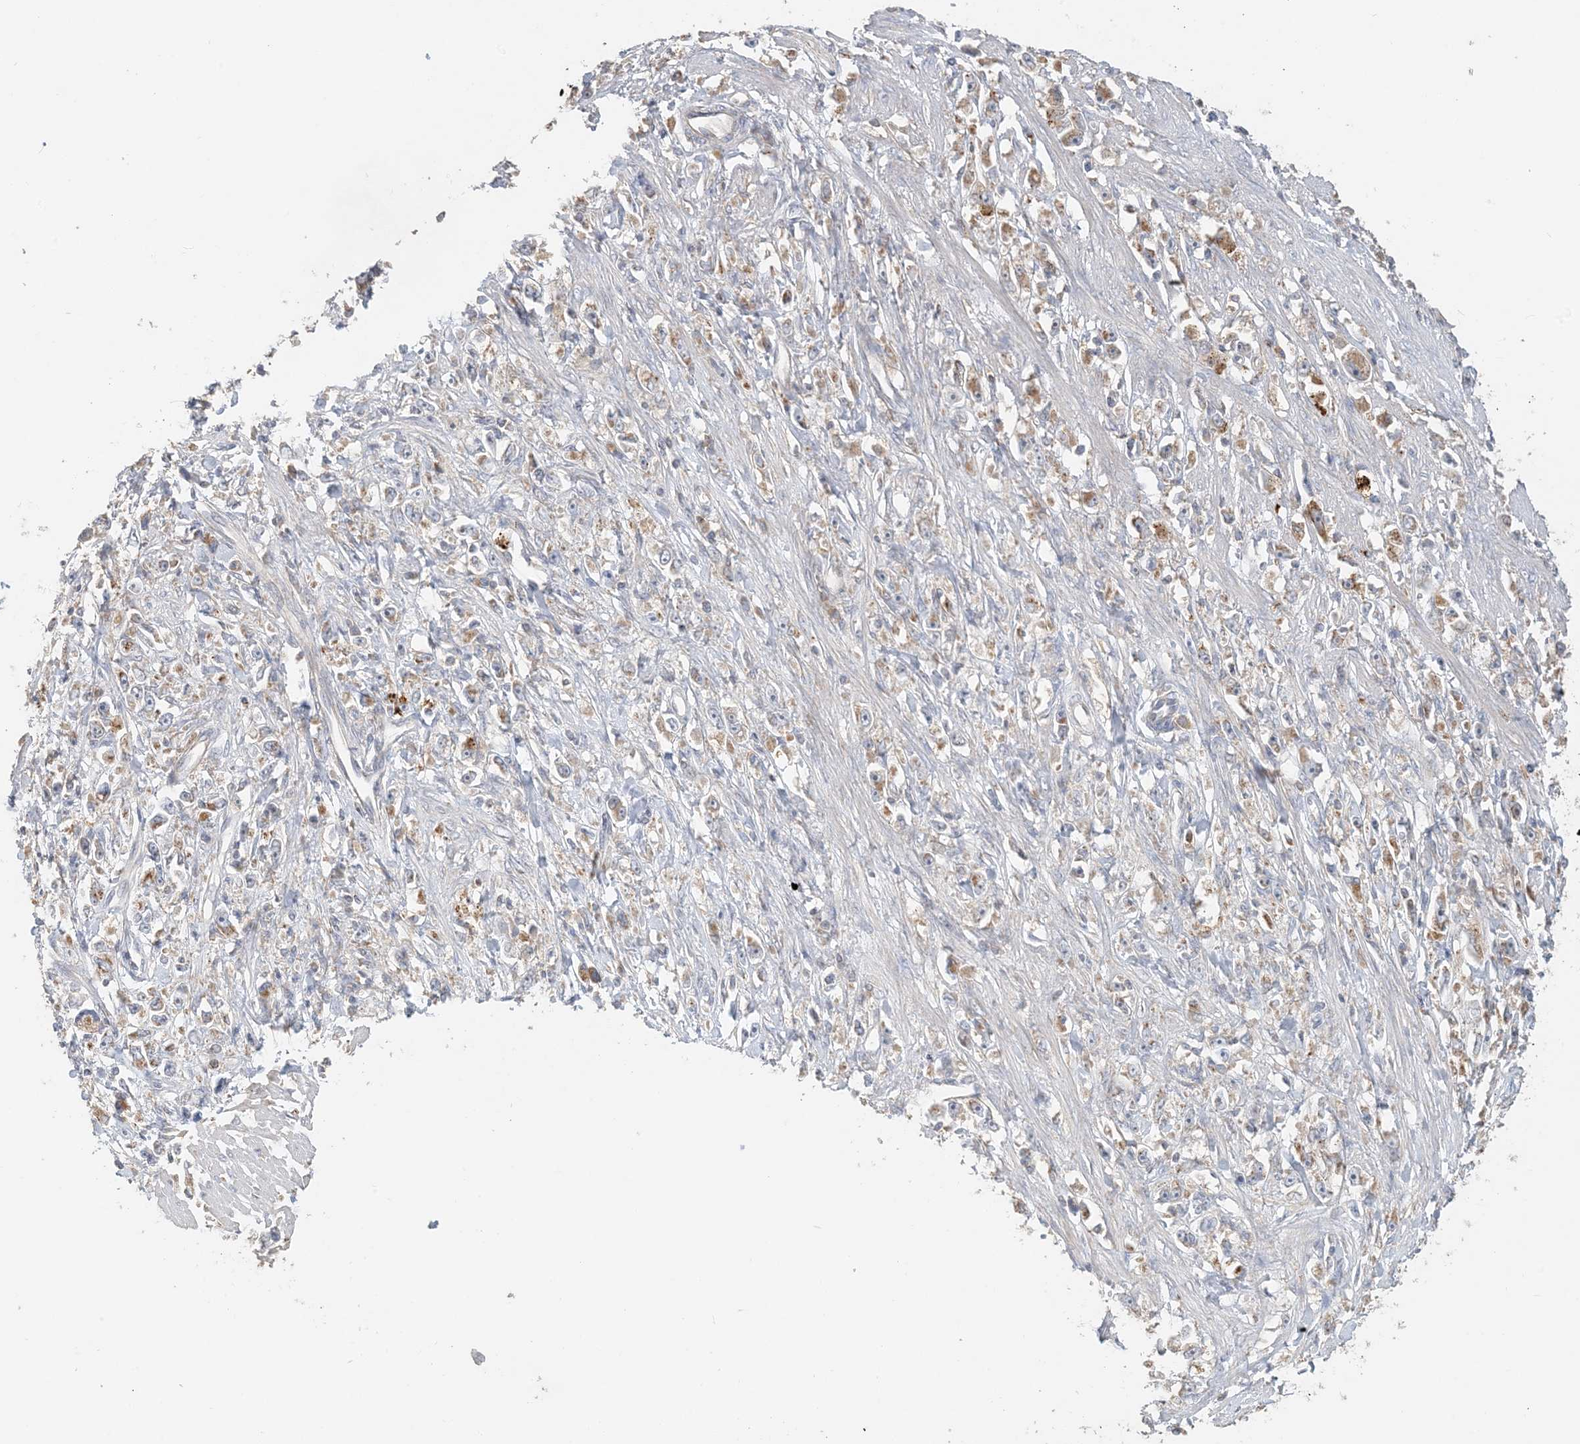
{"staining": {"intensity": "moderate", "quantity": "<25%", "location": "cytoplasmic/membranous"}, "tissue": "stomach cancer", "cell_type": "Tumor cells", "image_type": "cancer", "snomed": [{"axis": "morphology", "description": "Adenocarcinoma, NOS"}, {"axis": "topography", "description": "Stomach"}], "caption": "The photomicrograph reveals immunohistochemical staining of stomach adenocarcinoma. There is moderate cytoplasmic/membranous staining is identified in approximately <25% of tumor cells. (DAB (3,3'-diaminobenzidine) IHC, brown staining for protein, blue staining for nuclei).", "gene": "SPPL2A", "patient": {"sex": "female", "age": 59}}